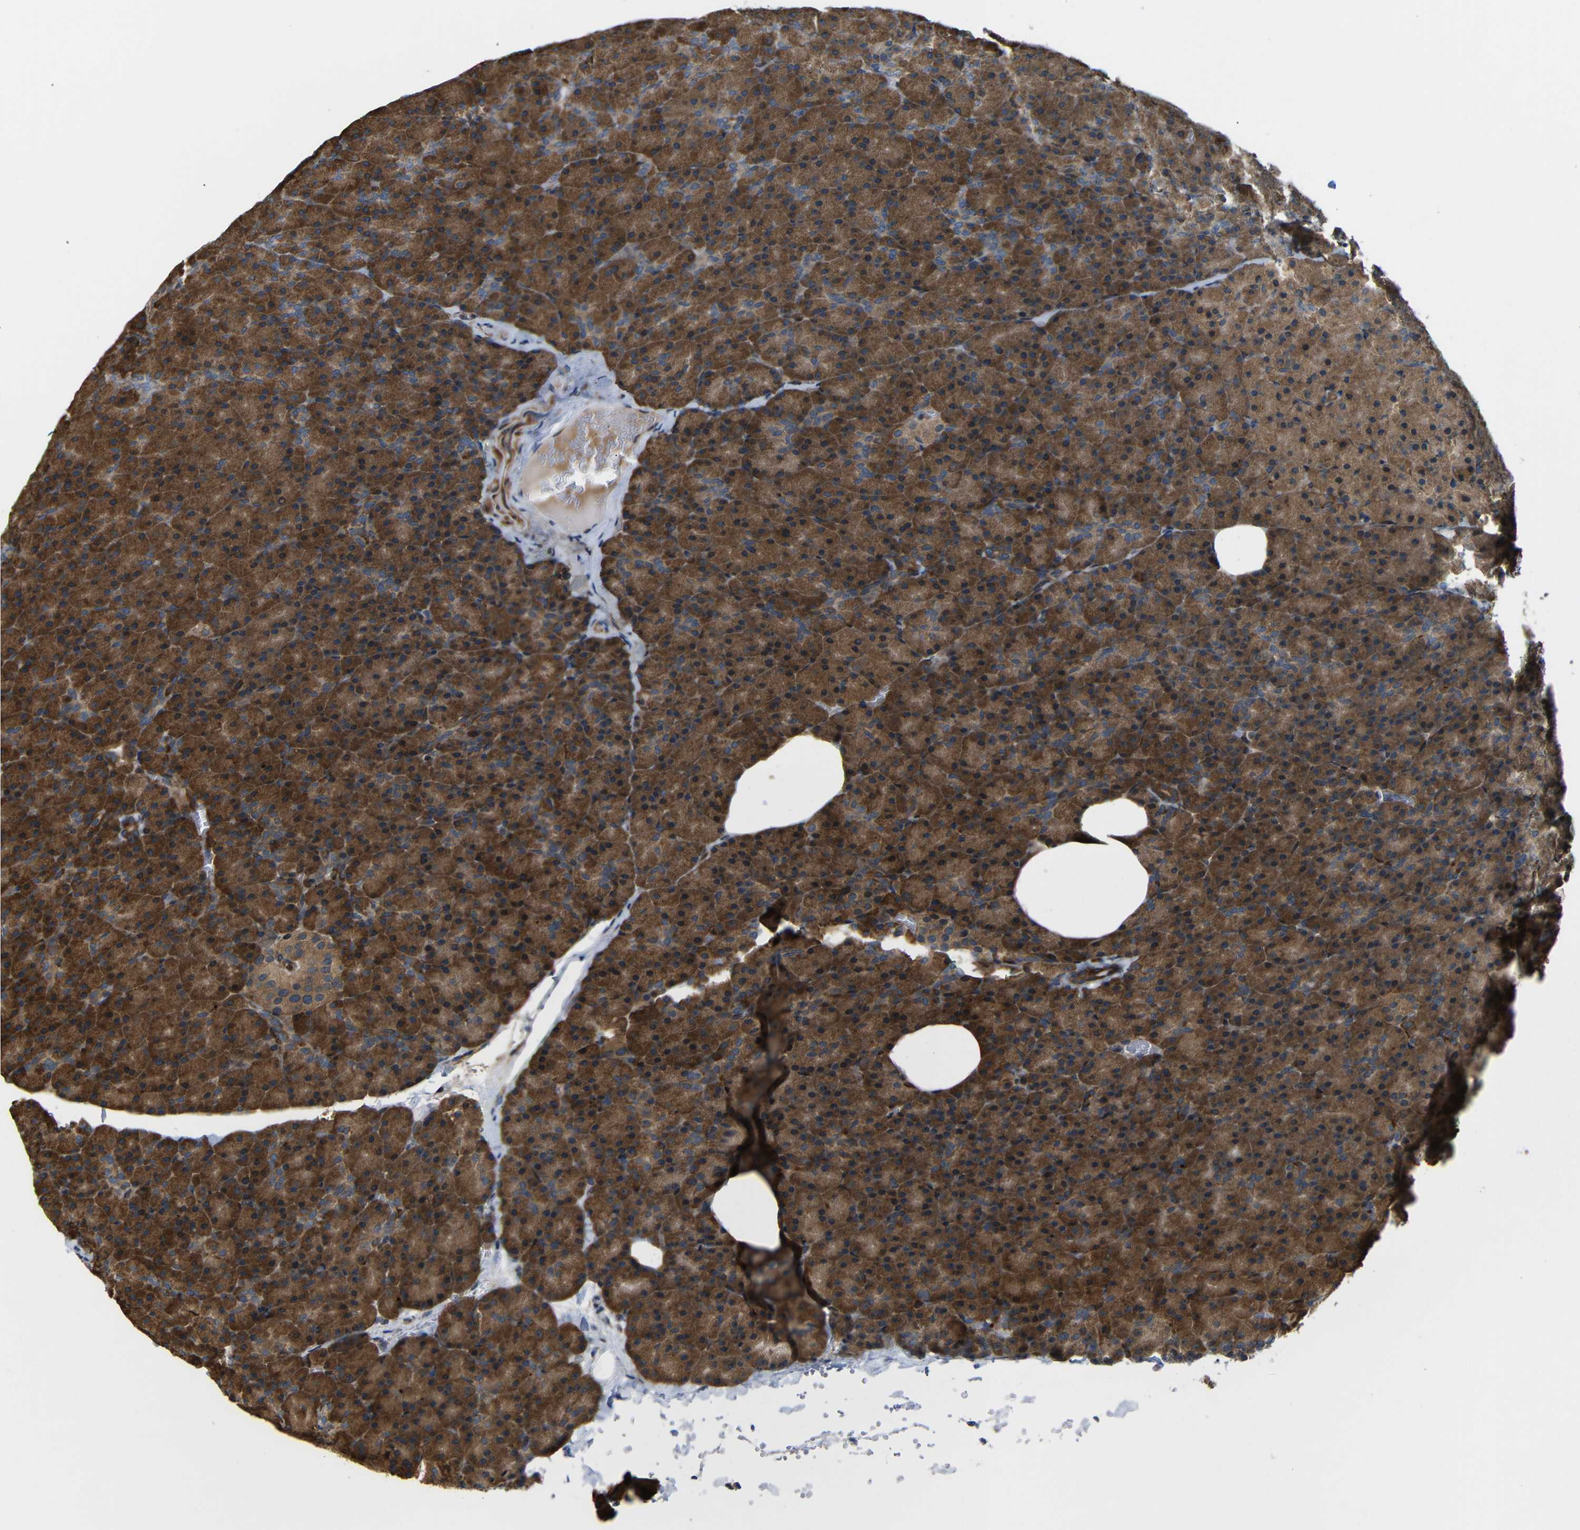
{"staining": {"intensity": "strong", "quantity": ">75%", "location": "cytoplasmic/membranous"}, "tissue": "pancreas", "cell_type": "Exocrine glandular cells", "image_type": "normal", "snomed": [{"axis": "morphology", "description": "Normal tissue, NOS"}, {"axis": "topography", "description": "Pancreas"}], "caption": "Brown immunohistochemical staining in benign pancreas demonstrates strong cytoplasmic/membranous positivity in about >75% of exocrine glandular cells. Using DAB (brown) and hematoxylin (blue) stains, captured at high magnification using brightfield microscopy.", "gene": "P3H2", "patient": {"sex": "female", "age": 35}}